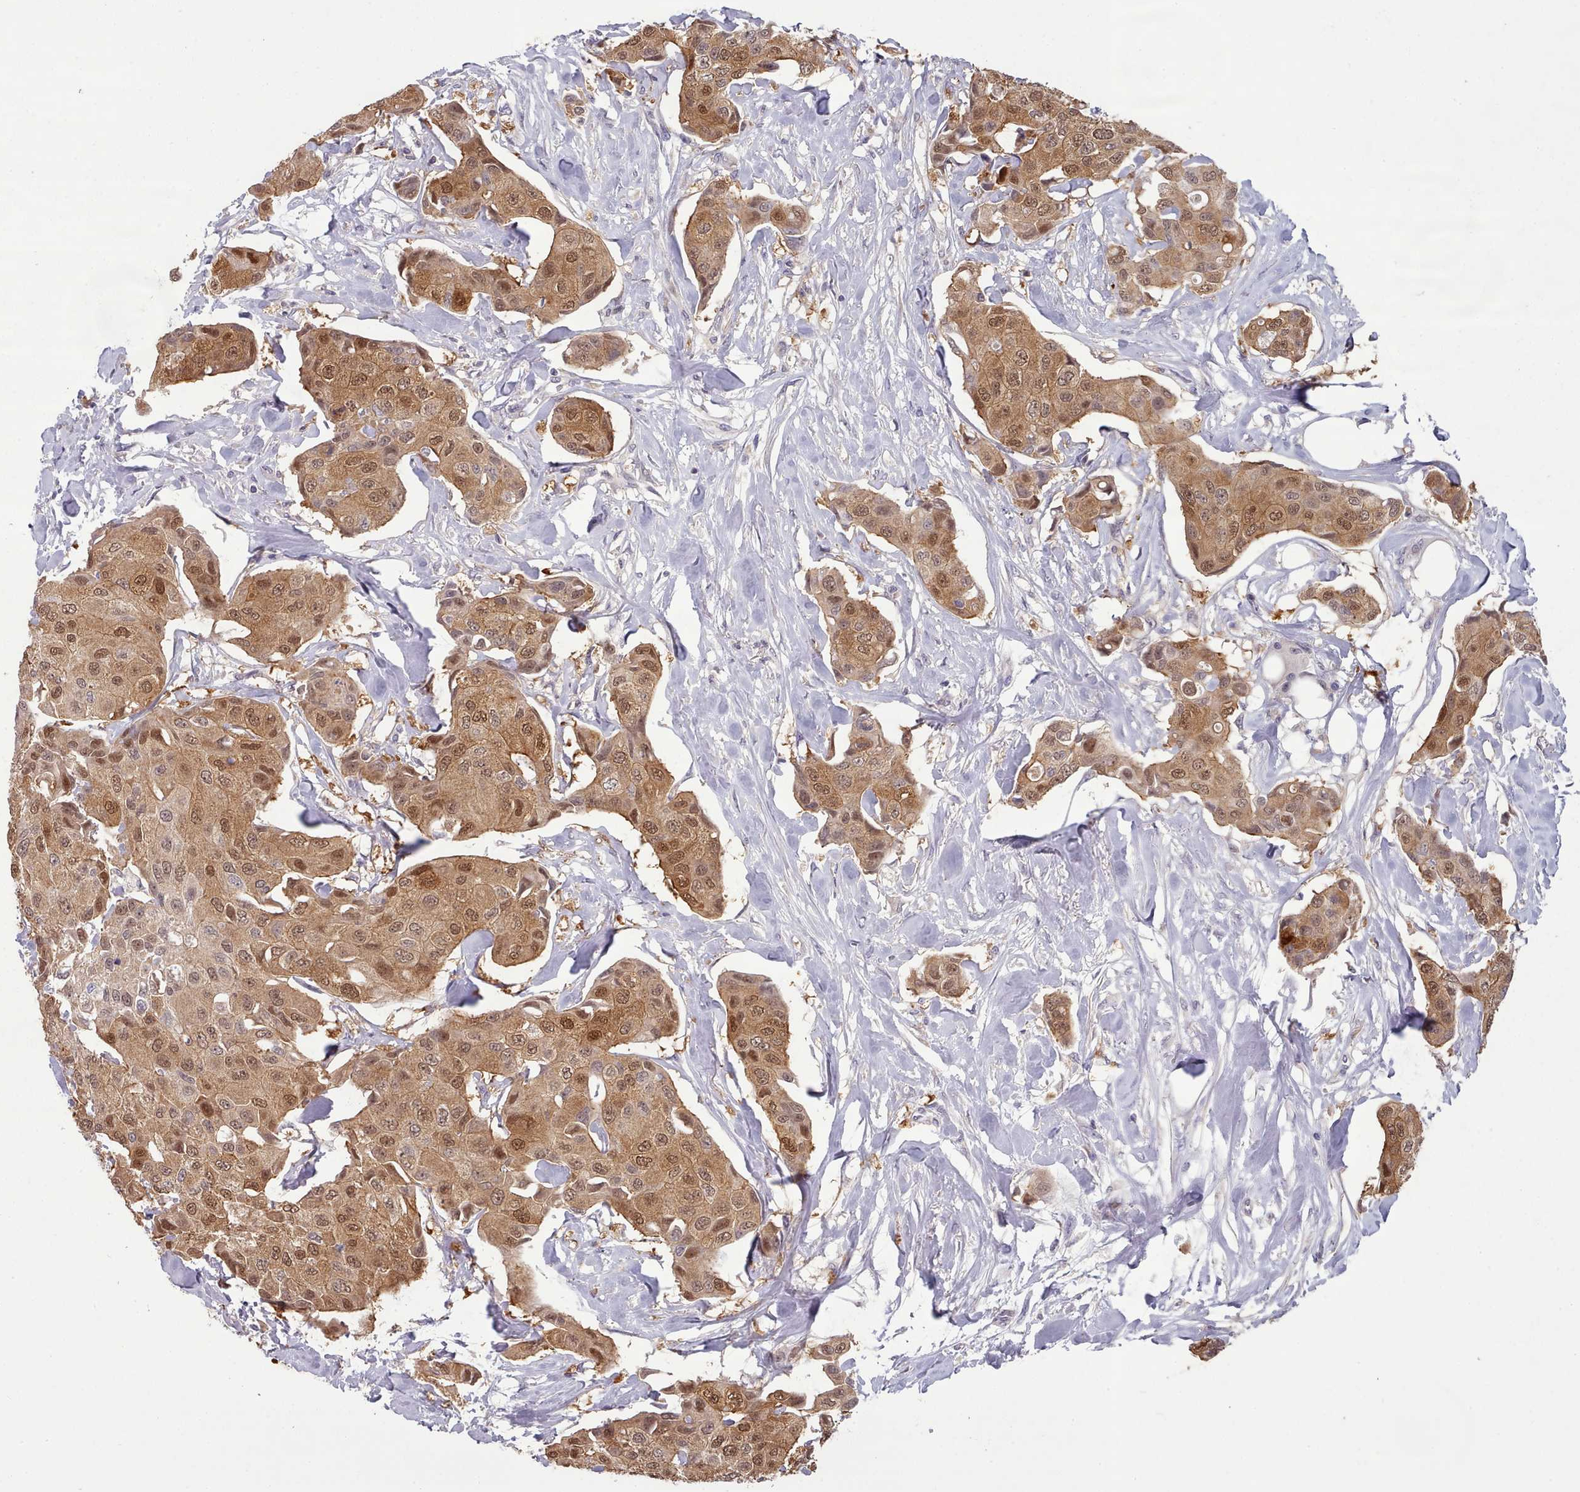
{"staining": {"intensity": "moderate", "quantity": ">75%", "location": "cytoplasmic/membranous,nuclear"}, "tissue": "breast cancer", "cell_type": "Tumor cells", "image_type": "cancer", "snomed": [{"axis": "morphology", "description": "Duct carcinoma"}, {"axis": "topography", "description": "Breast"}, {"axis": "topography", "description": "Lymph node"}], "caption": "An immunohistochemistry image of tumor tissue is shown. Protein staining in brown shows moderate cytoplasmic/membranous and nuclear positivity in breast intraductal carcinoma within tumor cells.", "gene": "CLNS1A", "patient": {"sex": "female", "age": 80}}